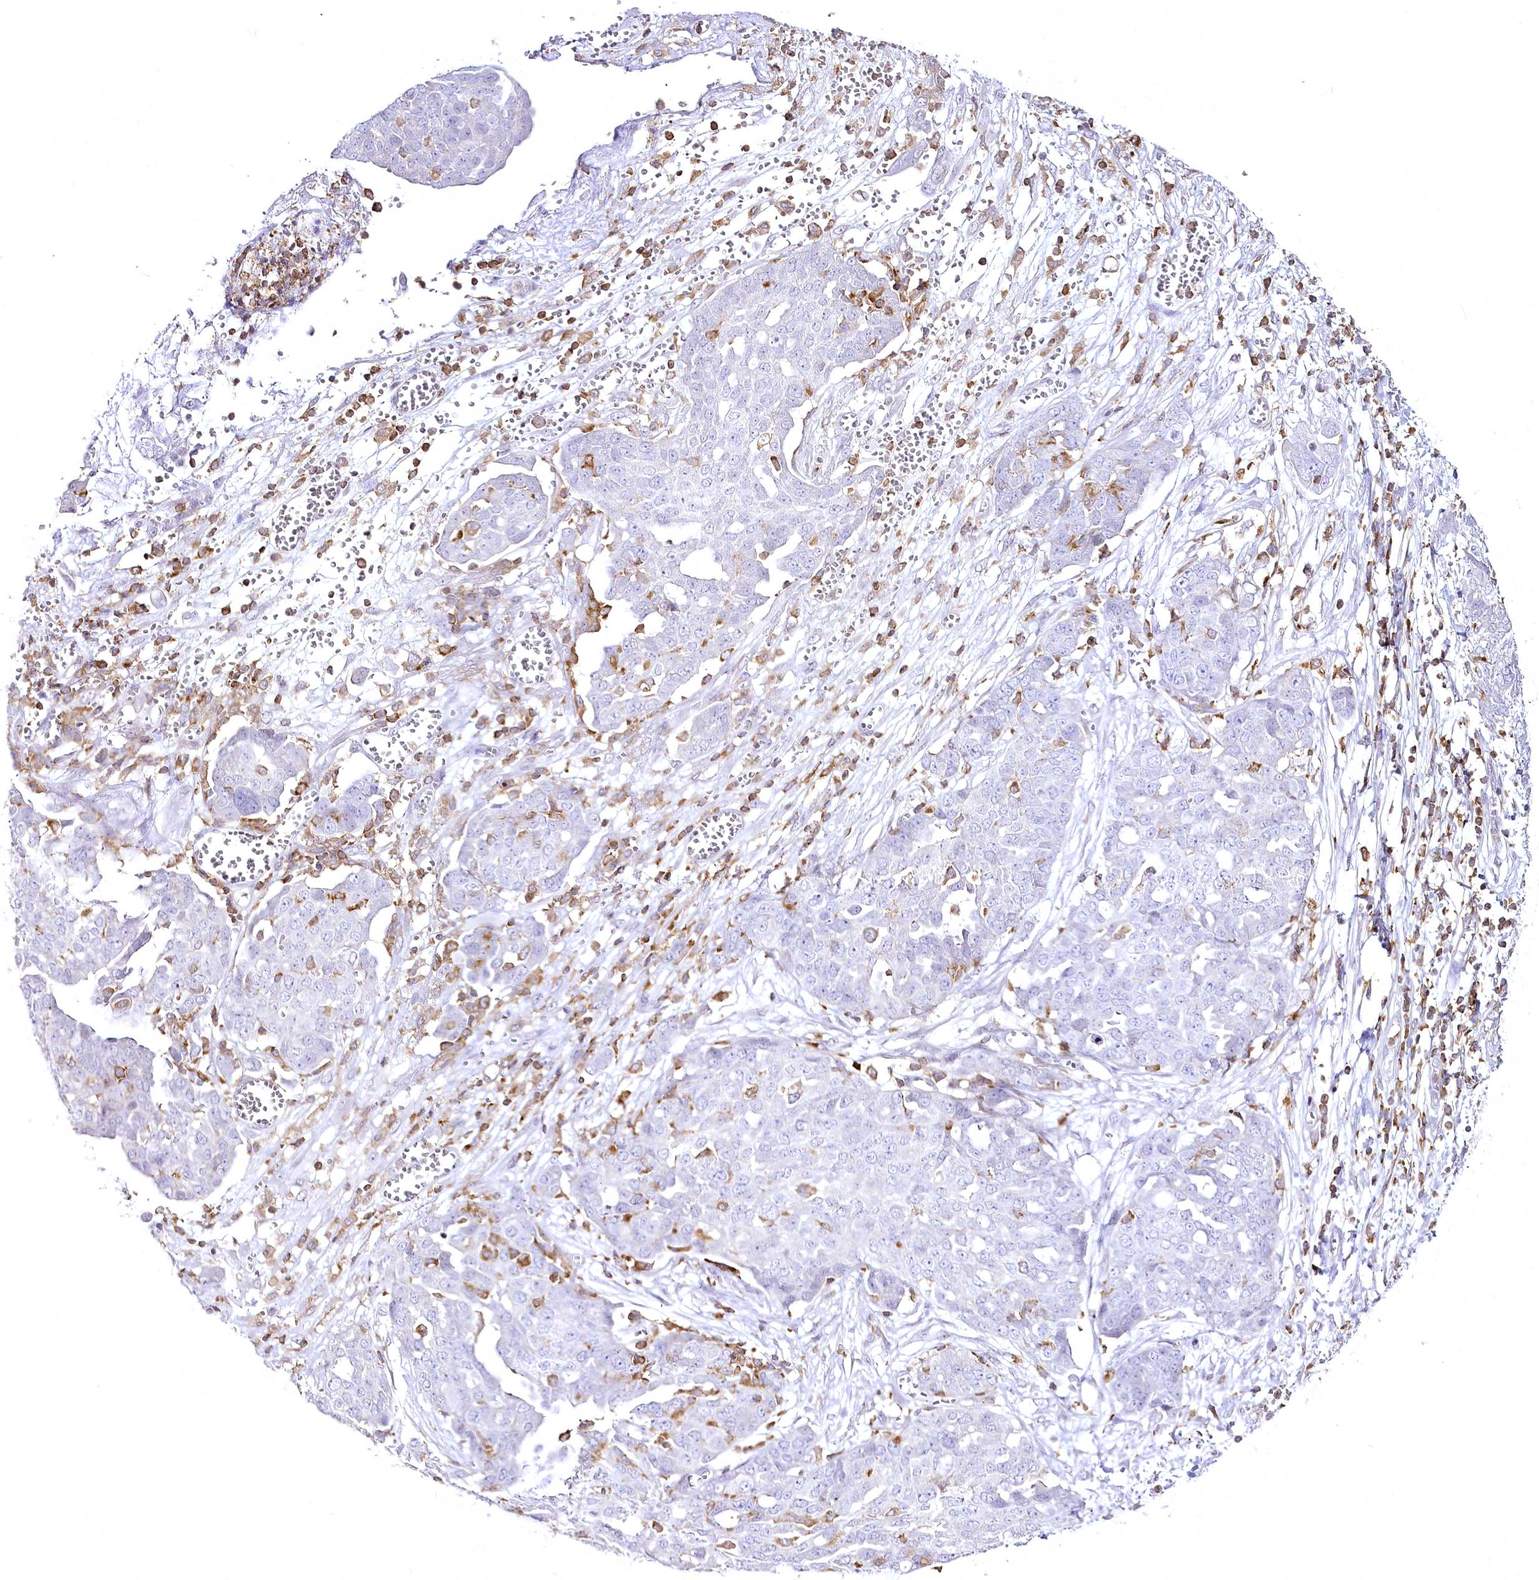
{"staining": {"intensity": "negative", "quantity": "none", "location": "none"}, "tissue": "ovarian cancer", "cell_type": "Tumor cells", "image_type": "cancer", "snomed": [{"axis": "morphology", "description": "Cystadenocarcinoma, serous, NOS"}, {"axis": "topography", "description": "Soft tissue"}, {"axis": "topography", "description": "Ovary"}], "caption": "DAB immunohistochemical staining of ovarian serous cystadenocarcinoma shows no significant staining in tumor cells. The staining is performed using DAB brown chromogen with nuclei counter-stained in using hematoxylin.", "gene": "DOCK2", "patient": {"sex": "female", "age": 57}}